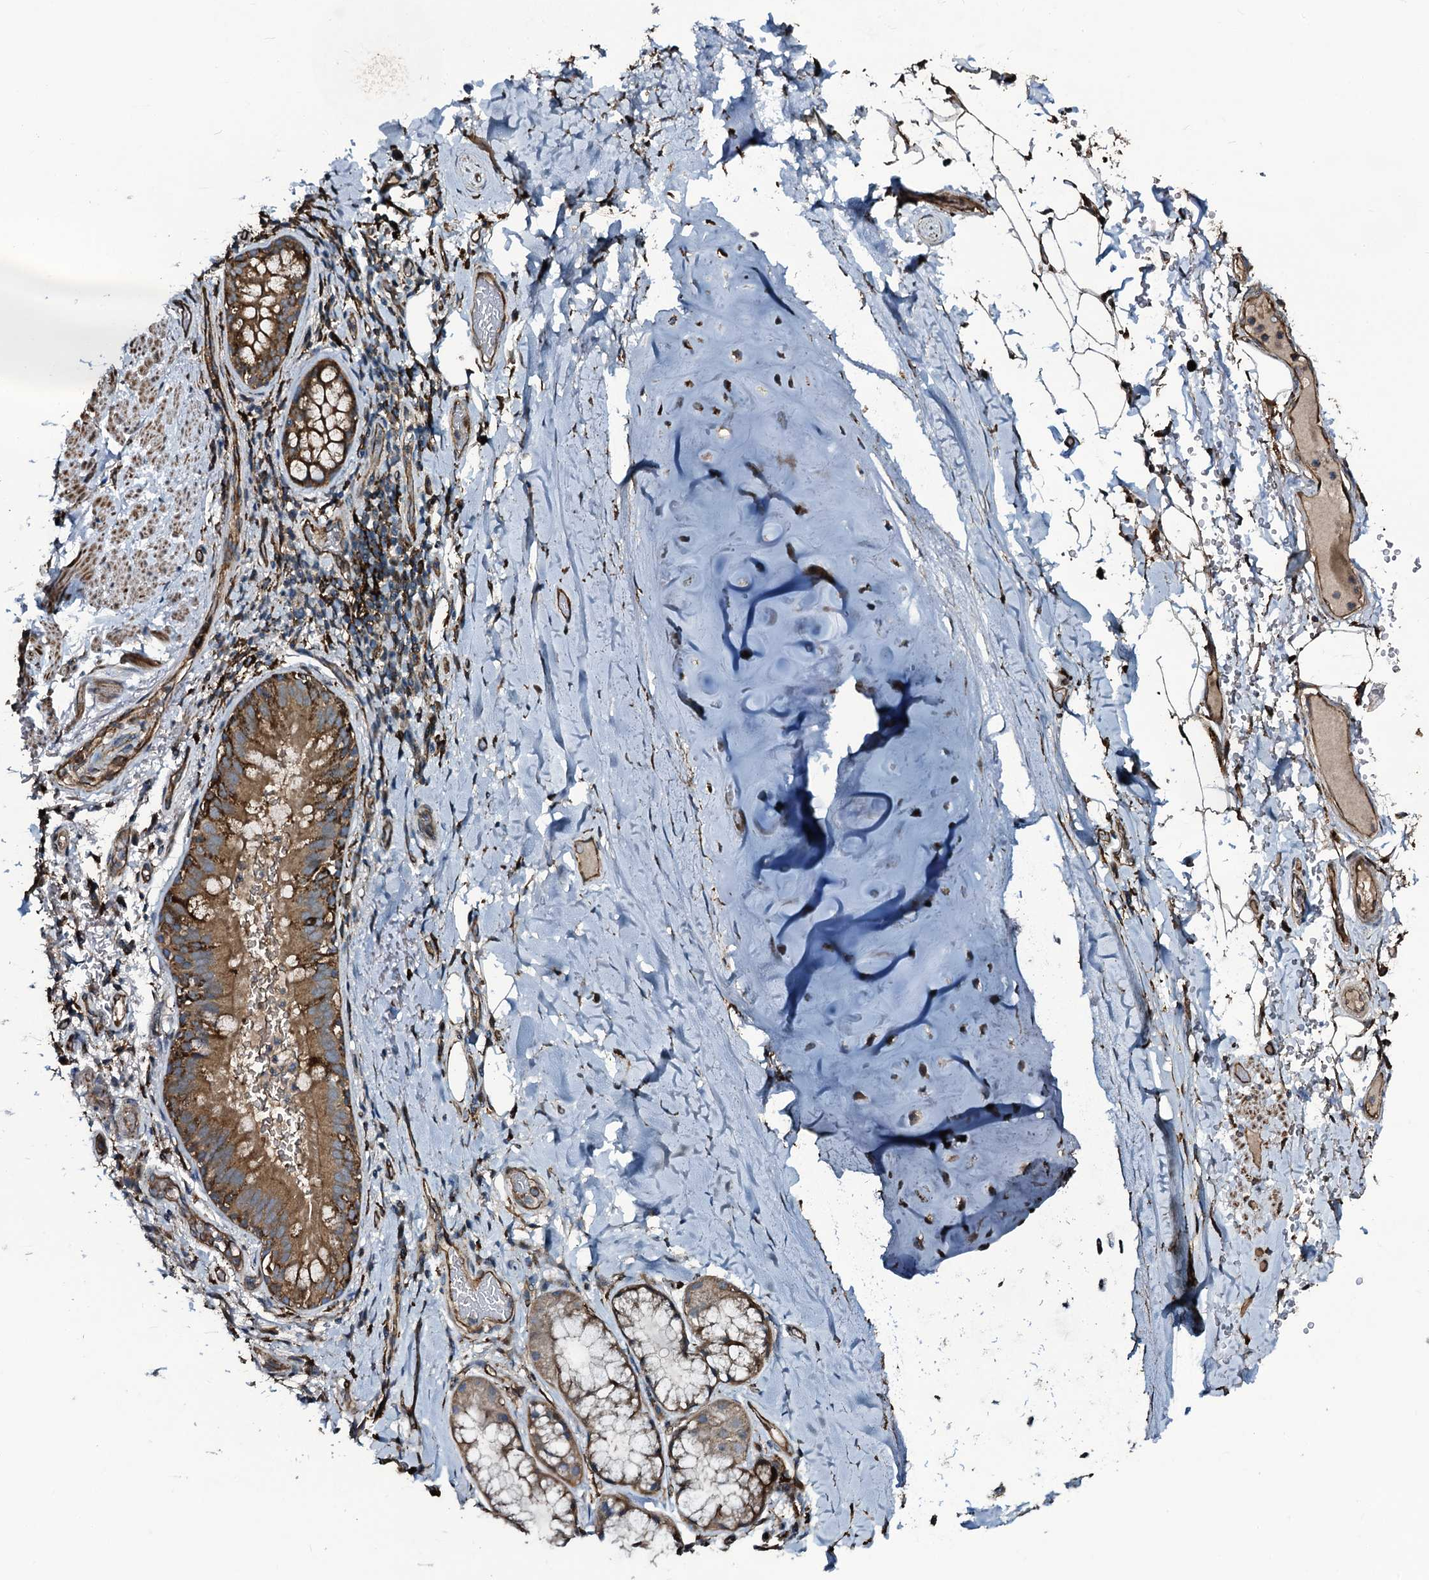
{"staining": {"intensity": "moderate", "quantity": ">75%", "location": "cytoplasmic/membranous"}, "tissue": "adipose tissue", "cell_type": "Adipocytes", "image_type": "normal", "snomed": [{"axis": "morphology", "description": "Normal tissue, NOS"}, {"axis": "topography", "description": "Lymph node"}, {"axis": "topography", "description": "Cartilage tissue"}, {"axis": "topography", "description": "Bronchus"}], "caption": "Protein expression analysis of benign adipose tissue demonstrates moderate cytoplasmic/membranous positivity in about >75% of adipocytes. (Stains: DAB (3,3'-diaminobenzidine) in brown, nuclei in blue, Microscopy: brightfield microscopy at high magnification).", "gene": "TPGS2", "patient": {"sex": "male", "age": 63}}